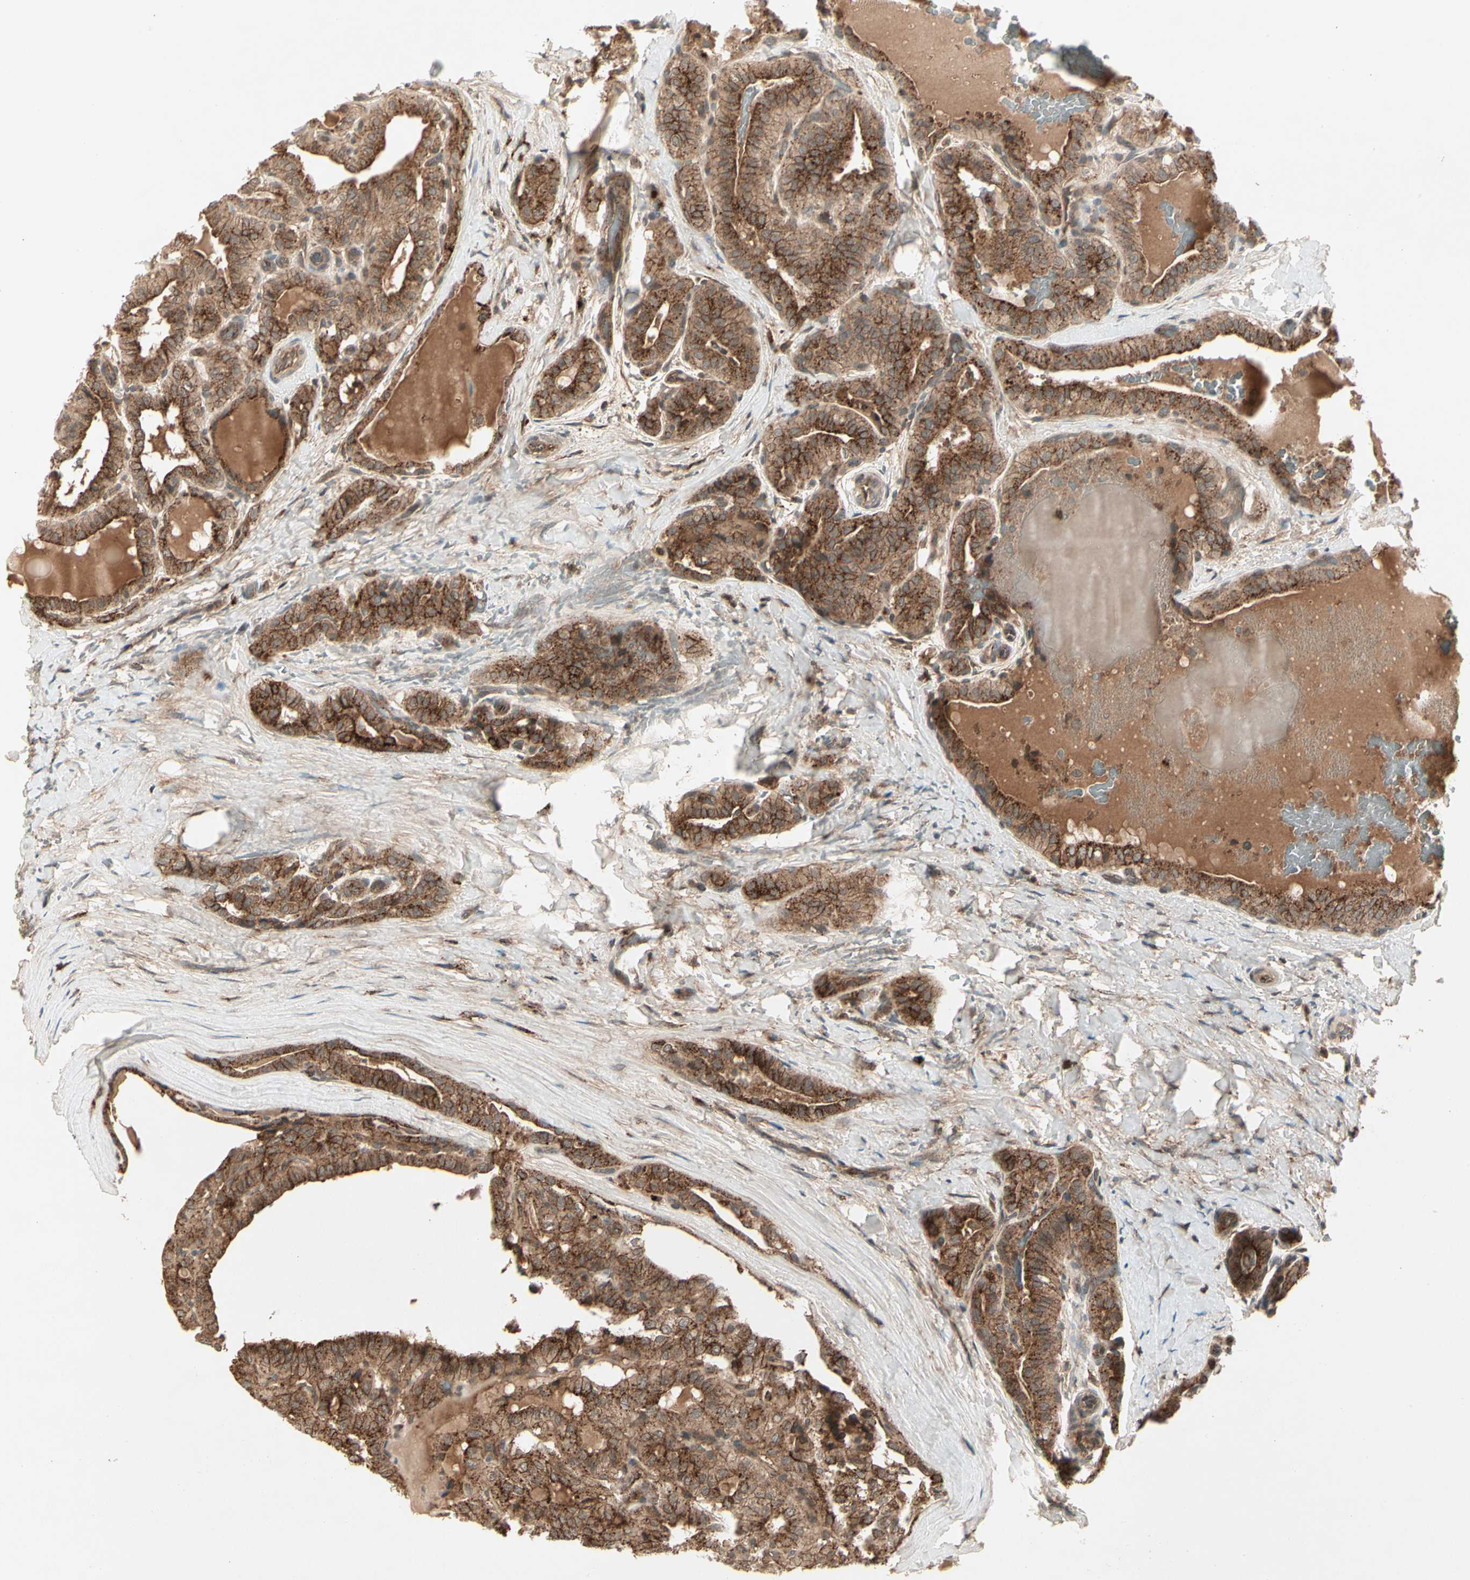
{"staining": {"intensity": "strong", "quantity": ">75%", "location": "cytoplasmic/membranous"}, "tissue": "thyroid cancer", "cell_type": "Tumor cells", "image_type": "cancer", "snomed": [{"axis": "morphology", "description": "Papillary adenocarcinoma, NOS"}, {"axis": "topography", "description": "Thyroid gland"}], "caption": "A micrograph of human thyroid papillary adenocarcinoma stained for a protein exhibits strong cytoplasmic/membranous brown staining in tumor cells. (Brightfield microscopy of DAB IHC at high magnification).", "gene": "FLOT1", "patient": {"sex": "male", "age": 77}}